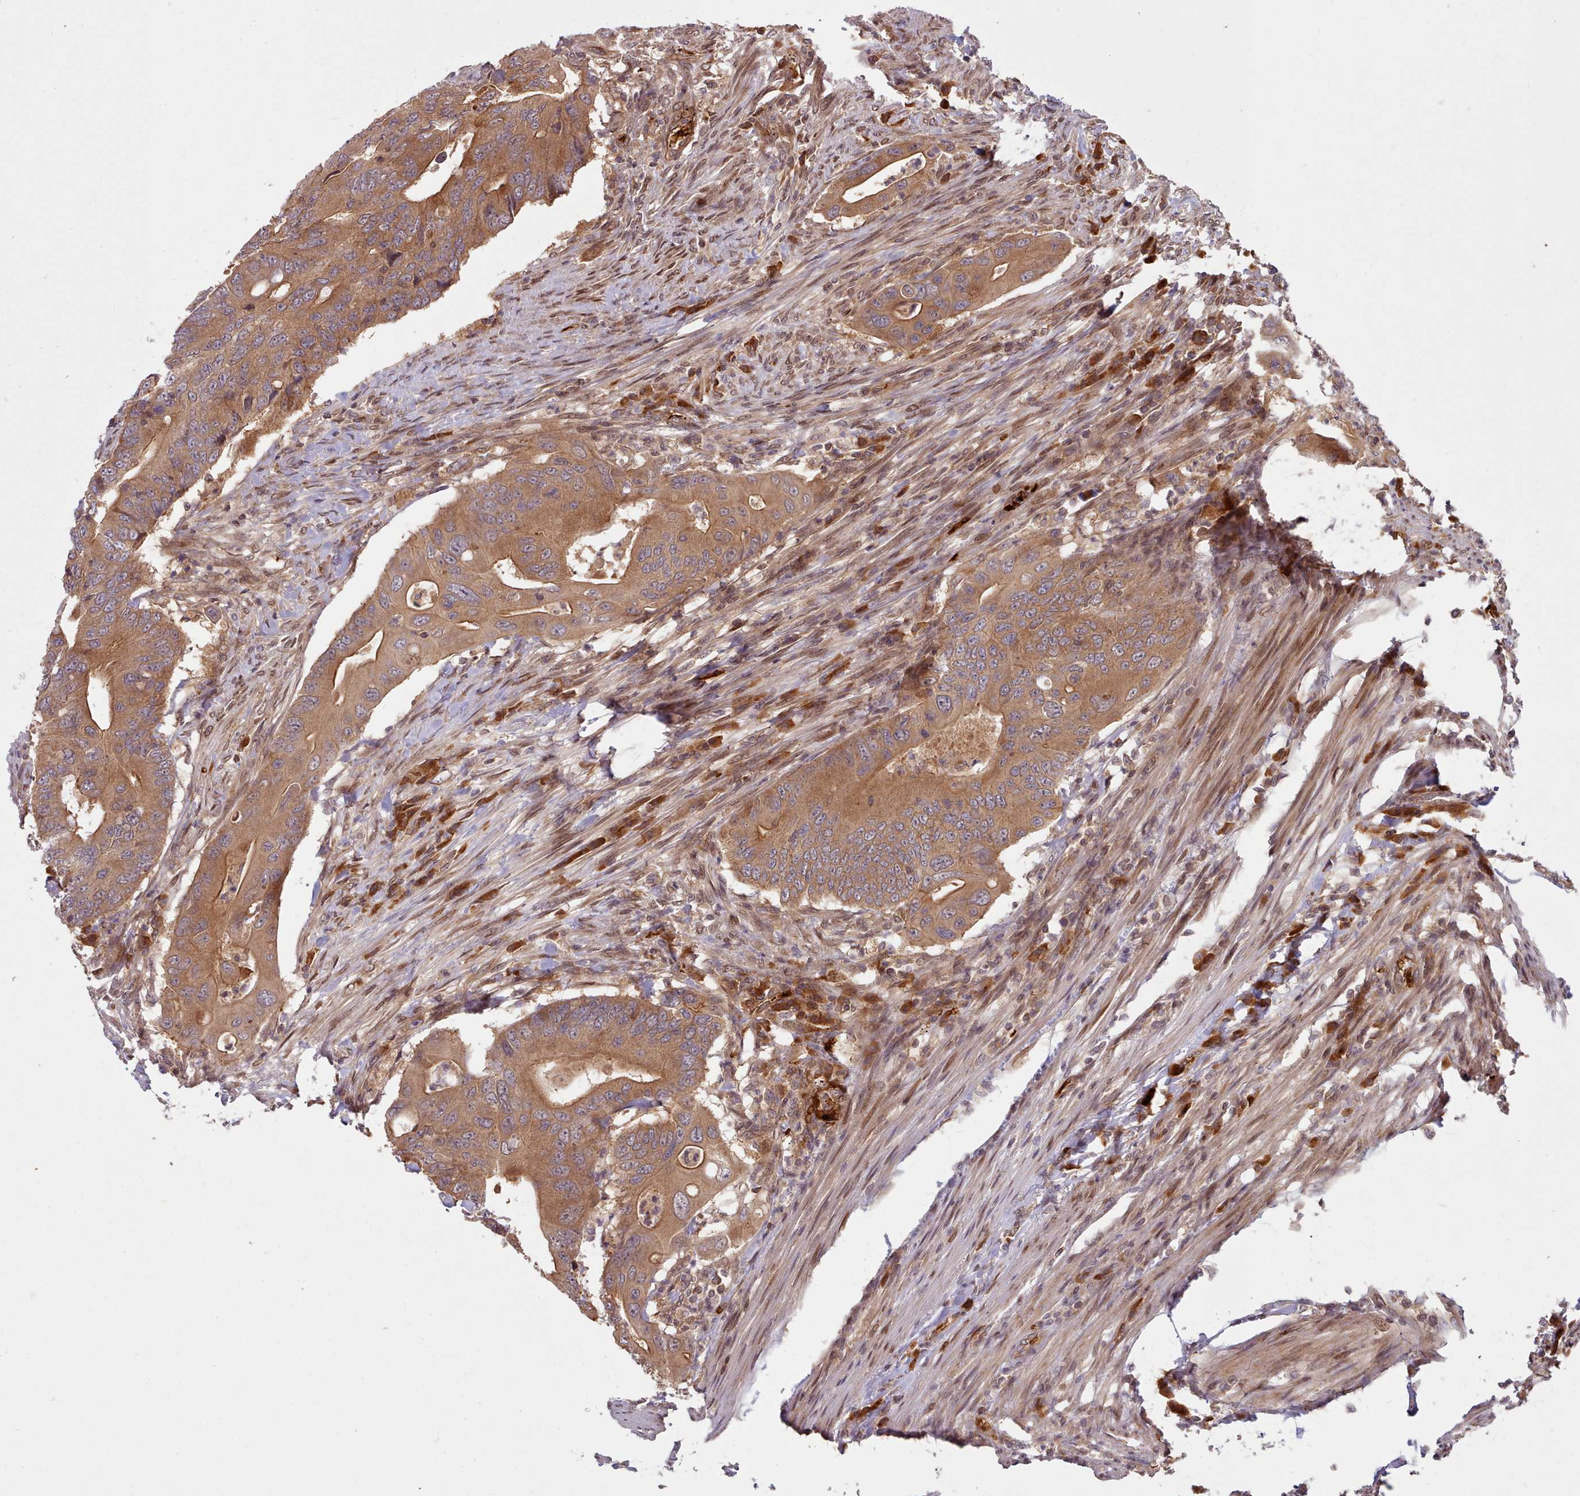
{"staining": {"intensity": "moderate", "quantity": ">75%", "location": "cytoplasmic/membranous"}, "tissue": "colorectal cancer", "cell_type": "Tumor cells", "image_type": "cancer", "snomed": [{"axis": "morphology", "description": "Adenocarcinoma, NOS"}, {"axis": "topography", "description": "Colon"}], "caption": "Colorectal cancer (adenocarcinoma) tissue displays moderate cytoplasmic/membranous positivity in about >75% of tumor cells The staining is performed using DAB brown chromogen to label protein expression. The nuclei are counter-stained blue using hematoxylin.", "gene": "UBE2G1", "patient": {"sex": "male", "age": 71}}